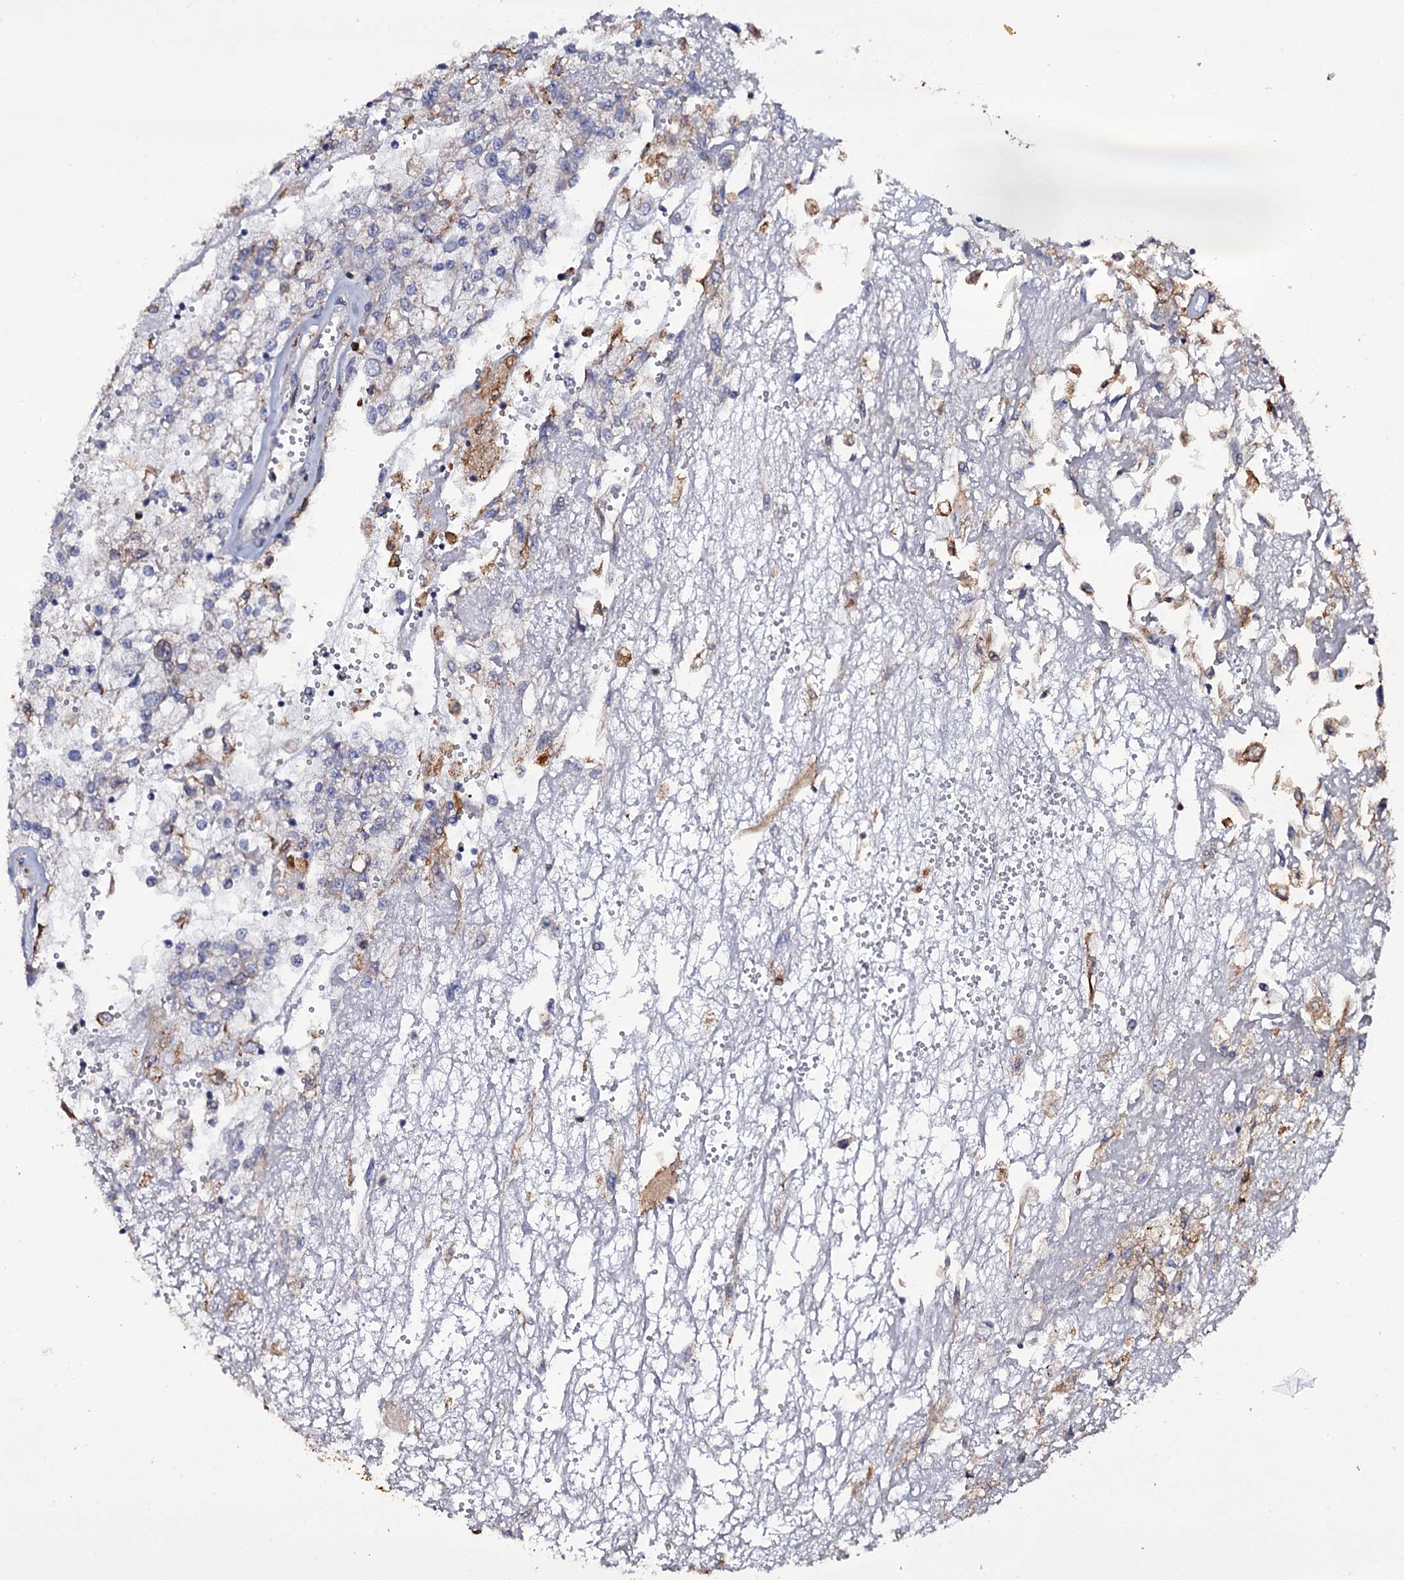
{"staining": {"intensity": "weak", "quantity": "<25%", "location": "cytoplasmic/membranous"}, "tissue": "renal cancer", "cell_type": "Tumor cells", "image_type": "cancer", "snomed": [{"axis": "morphology", "description": "Adenocarcinoma, NOS"}, {"axis": "topography", "description": "Kidney"}], "caption": "Tumor cells show no significant protein positivity in renal cancer.", "gene": "TTC23", "patient": {"sex": "female", "age": 52}}